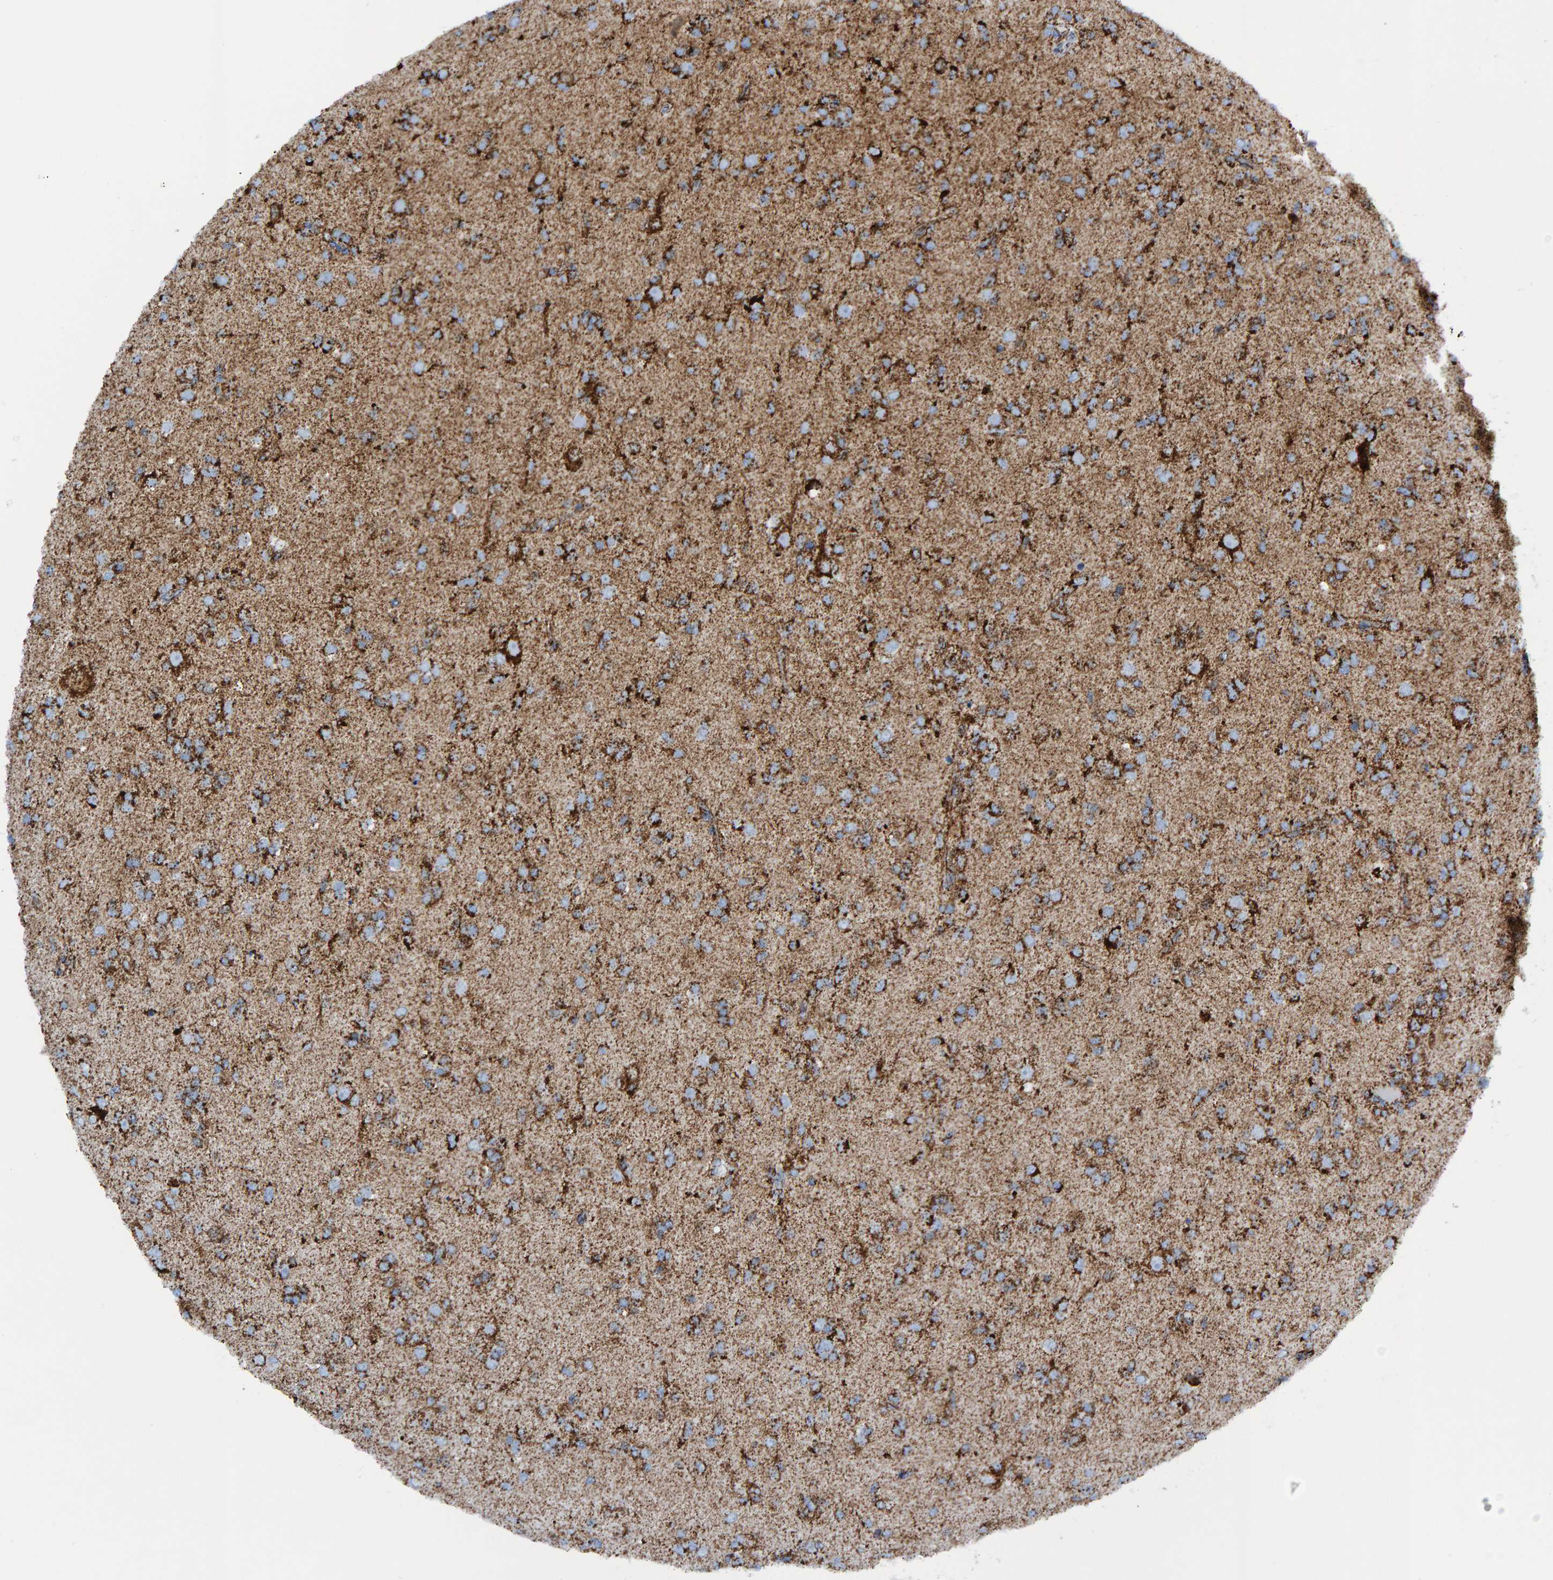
{"staining": {"intensity": "strong", "quantity": ">75%", "location": "cytoplasmic/membranous"}, "tissue": "glioma", "cell_type": "Tumor cells", "image_type": "cancer", "snomed": [{"axis": "morphology", "description": "Glioma, malignant, Low grade"}, {"axis": "topography", "description": "Brain"}], "caption": "Protein analysis of malignant low-grade glioma tissue displays strong cytoplasmic/membranous expression in about >75% of tumor cells.", "gene": "ENSG00000262660", "patient": {"sex": "male", "age": 65}}